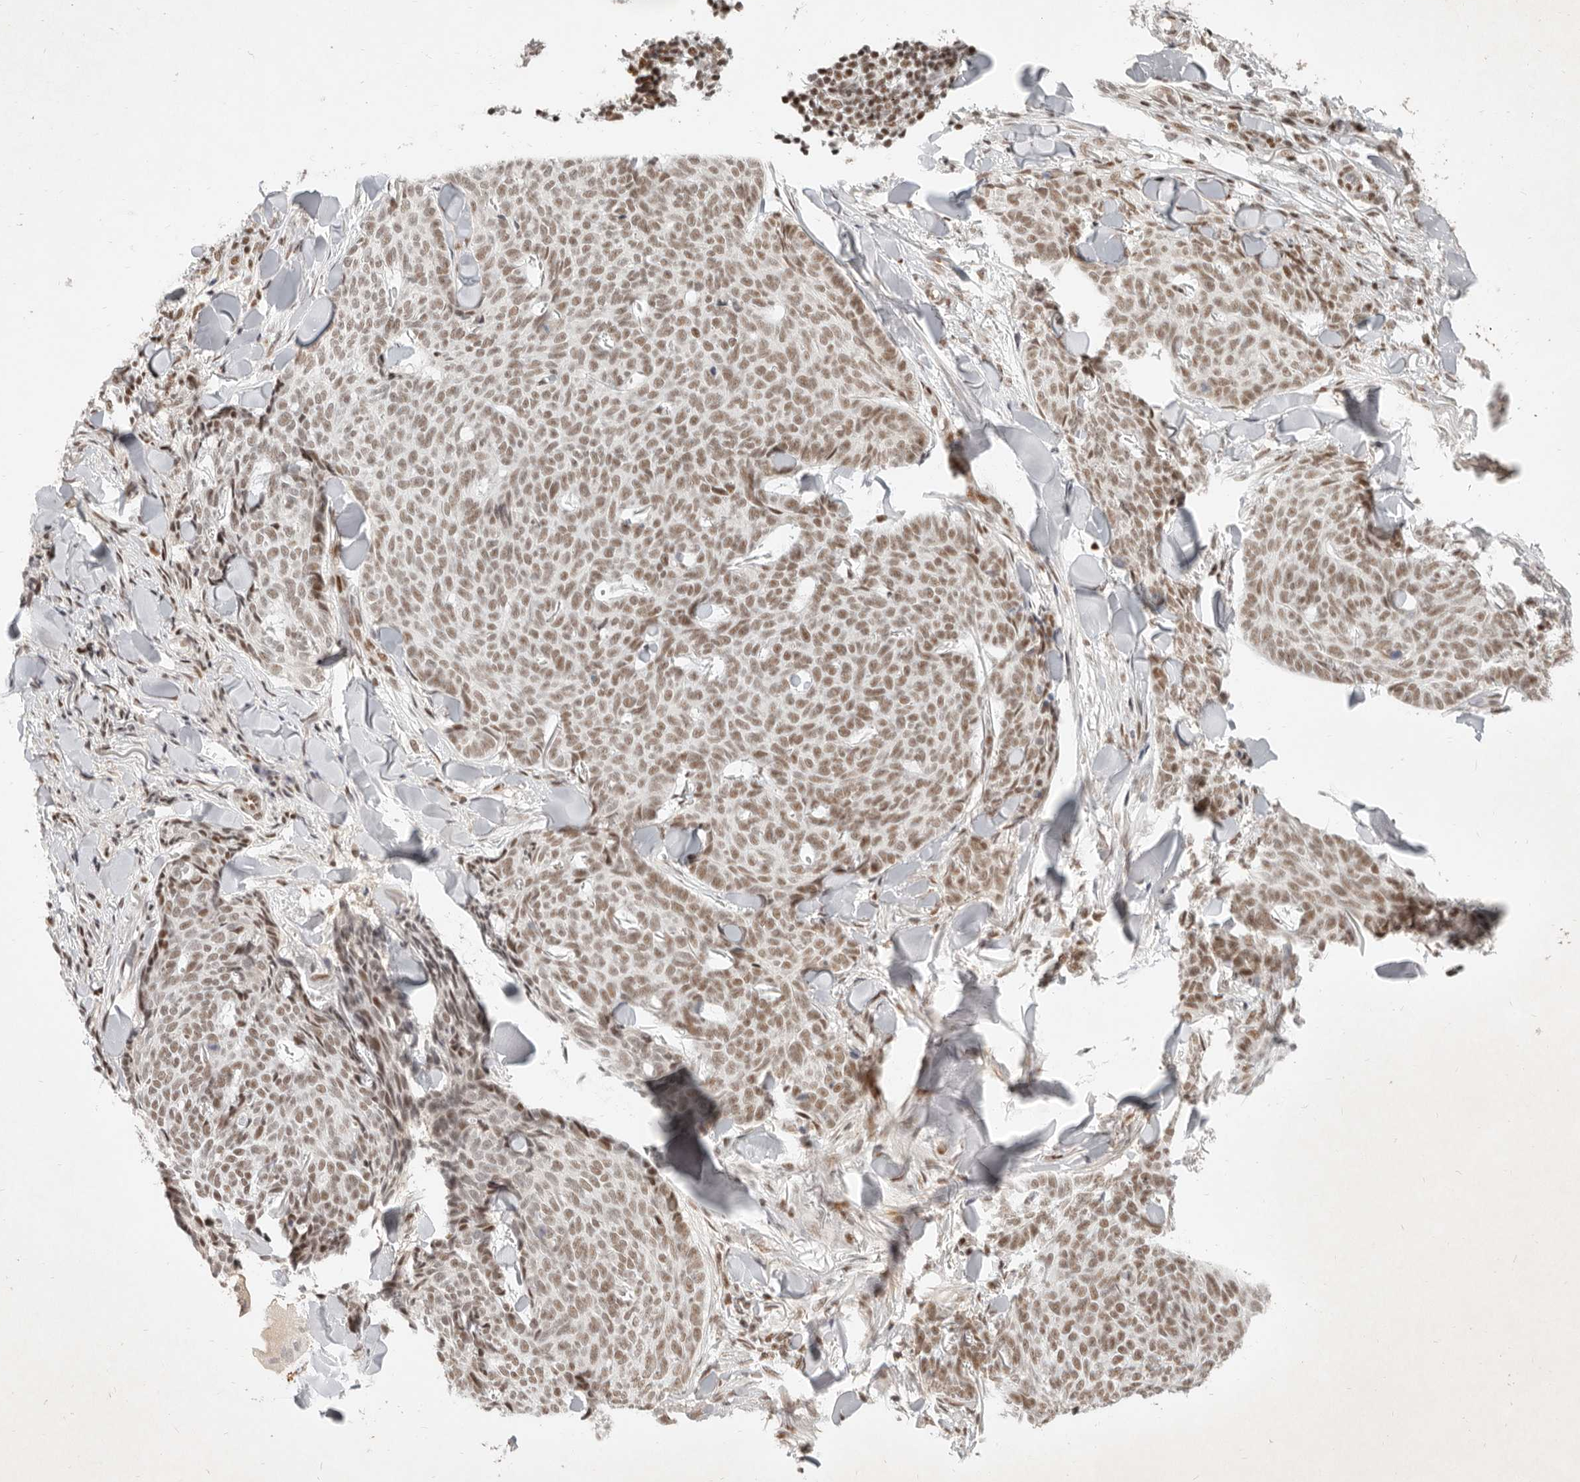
{"staining": {"intensity": "moderate", "quantity": ">75%", "location": "nuclear"}, "tissue": "skin cancer", "cell_type": "Tumor cells", "image_type": "cancer", "snomed": [{"axis": "morphology", "description": "Normal tissue, NOS"}, {"axis": "morphology", "description": "Basal cell carcinoma"}, {"axis": "topography", "description": "Skin"}], "caption": "A brown stain labels moderate nuclear positivity of a protein in human skin cancer tumor cells.", "gene": "GABPA", "patient": {"sex": "male", "age": 50}}